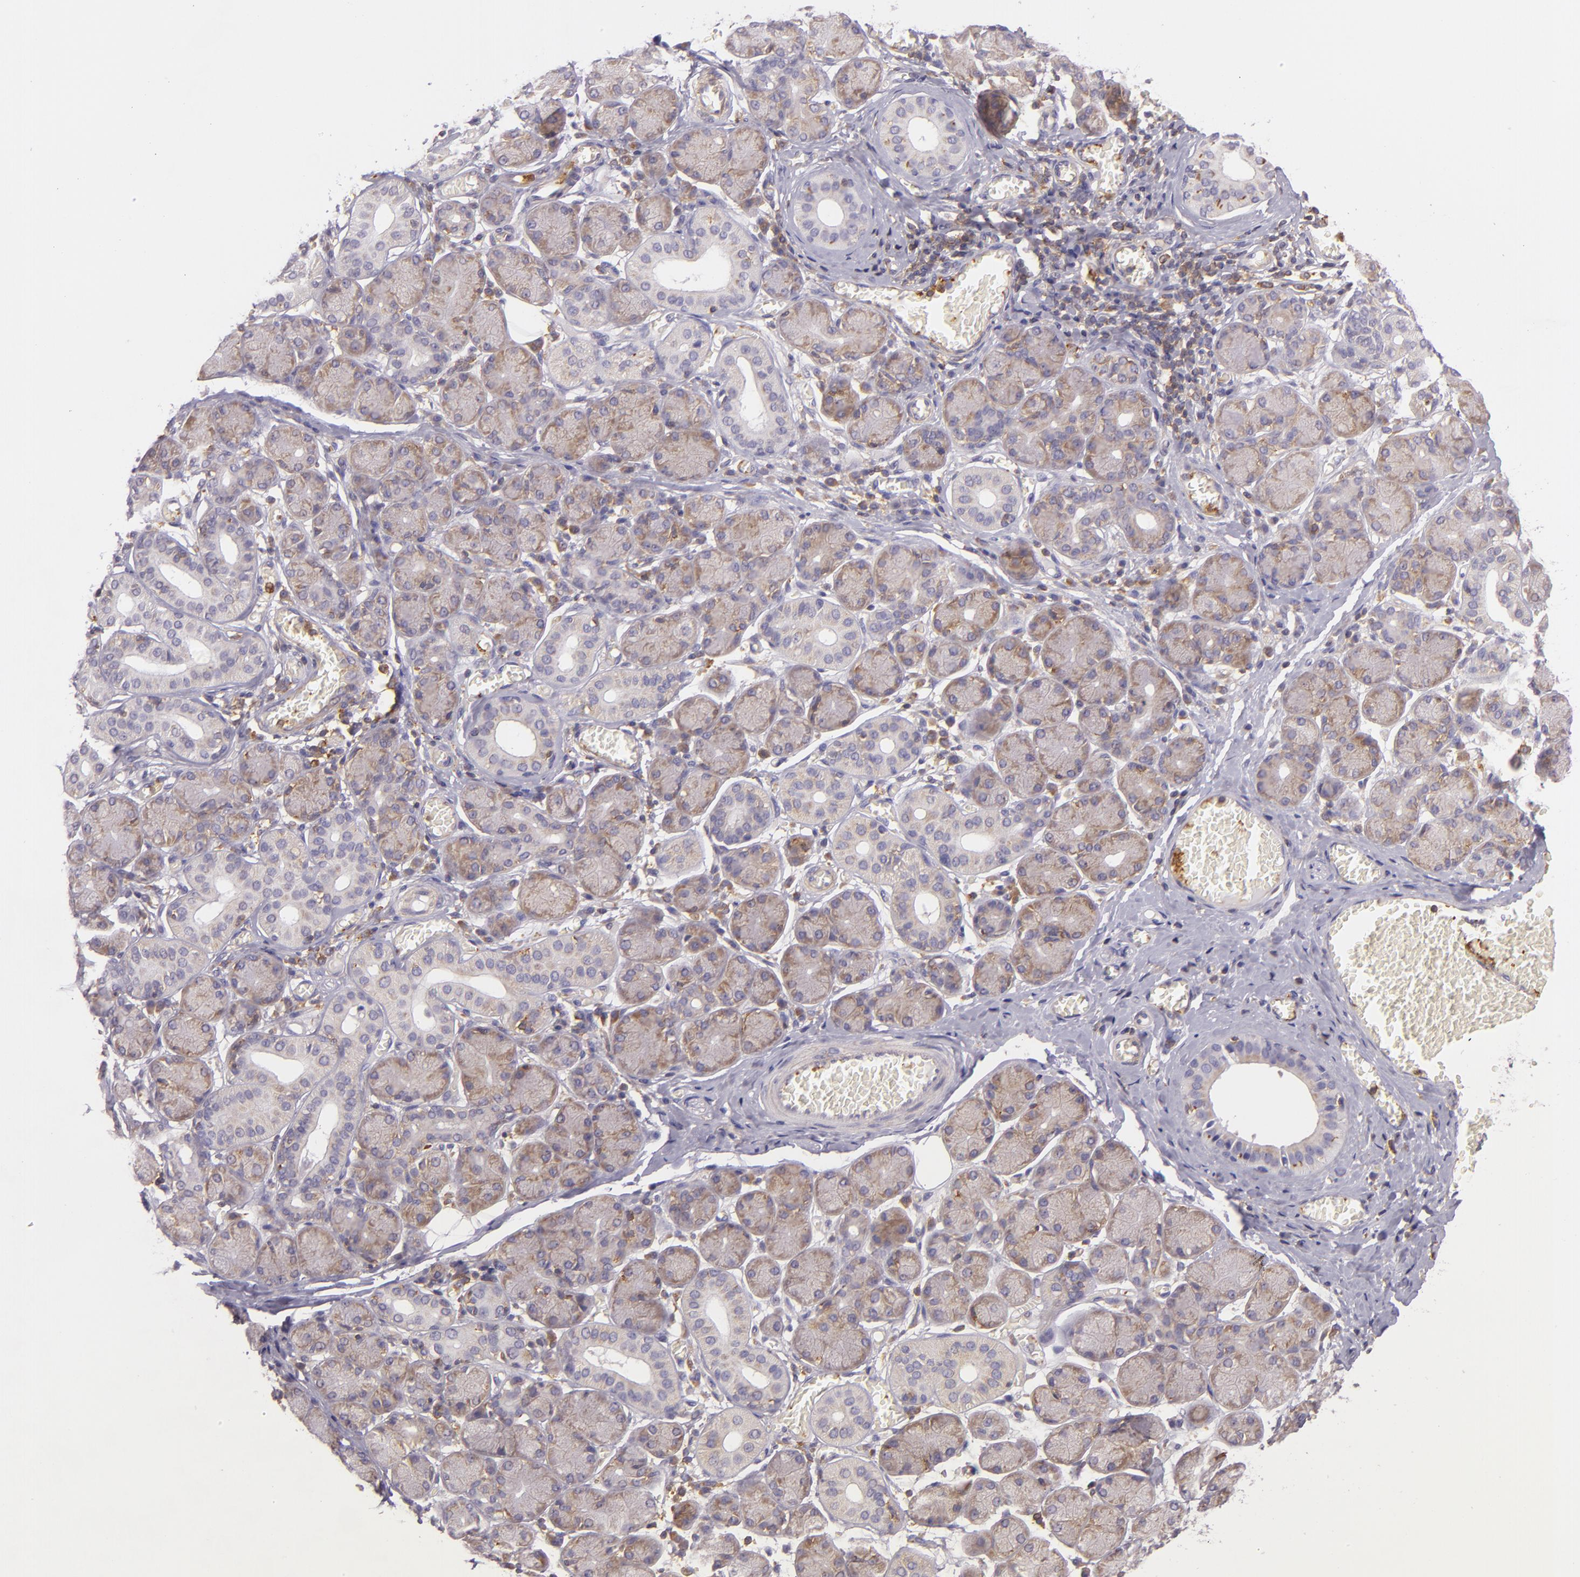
{"staining": {"intensity": "moderate", "quantity": "25%-75%", "location": "cytoplasmic/membranous"}, "tissue": "salivary gland", "cell_type": "Glandular cells", "image_type": "normal", "snomed": [{"axis": "morphology", "description": "Normal tissue, NOS"}, {"axis": "topography", "description": "Salivary gland"}], "caption": "Brown immunohistochemical staining in normal salivary gland shows moderate cytoplasmic/membranous staining in about 25%-75% of glandular cells.", "gene": "TLN1", "patient": {"sex": "female", "age": 24}}